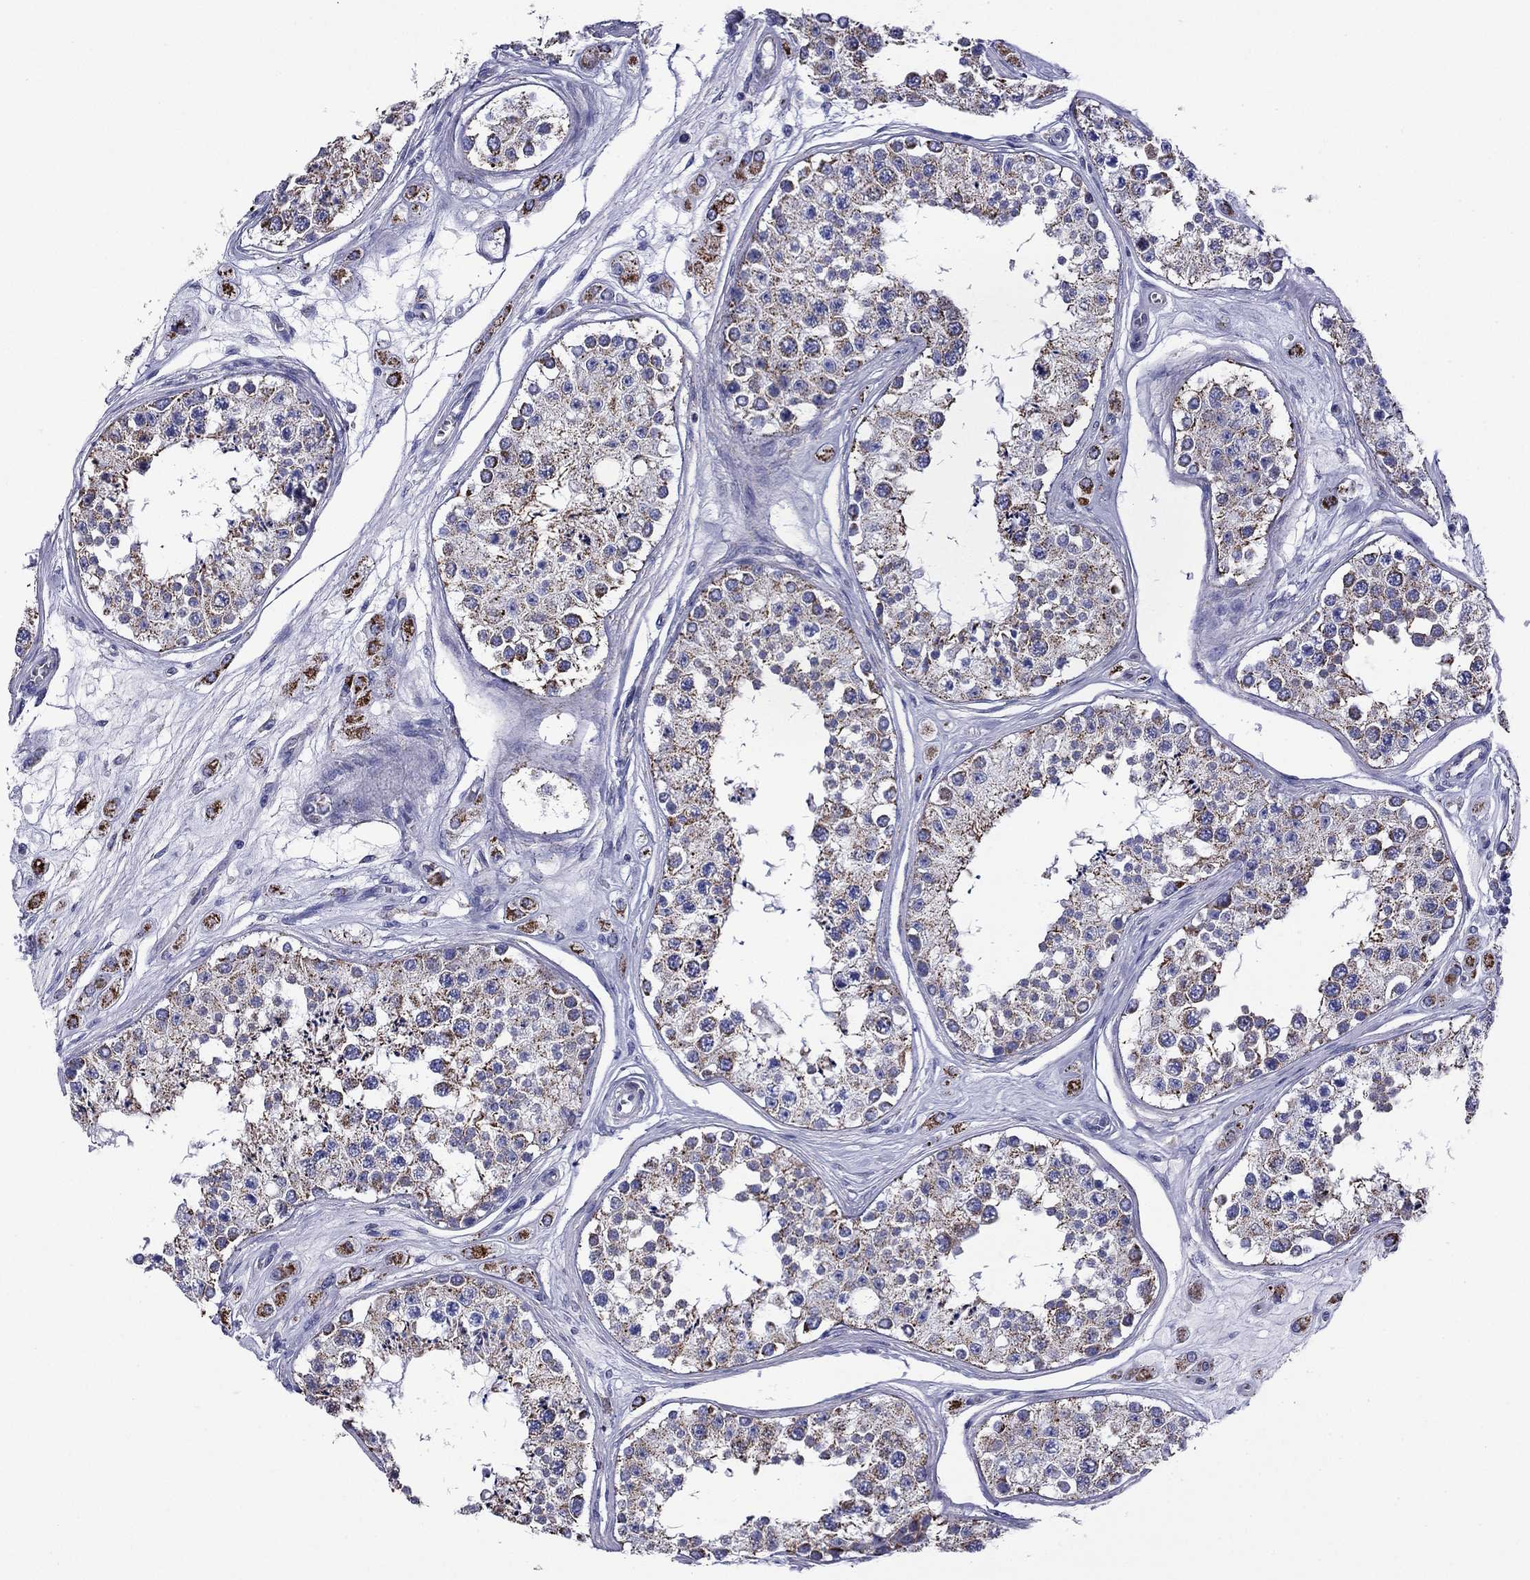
{"staining": {"intensity": "moderate", "quantity": "25%-75%", "location": "cytoplasmic/membranous"}, "tissue": "testis", "cell_type": "Cells in seminiferous ducts", "image_type": "normal", "snomed": [{"axis": "morphology", "description": "Normal tissue, NOS"}, {"axis": "topography", "description": "Testis"}], "caption": "There is medium levels of moderate cytoplasmic/membranous staining in cells in seminiferous ducts of benign testis, as demonstrated by immunohistochemical staining (brown color).", "gene": "ACADSB", "patient": {"sex": "male", "age": 25}}